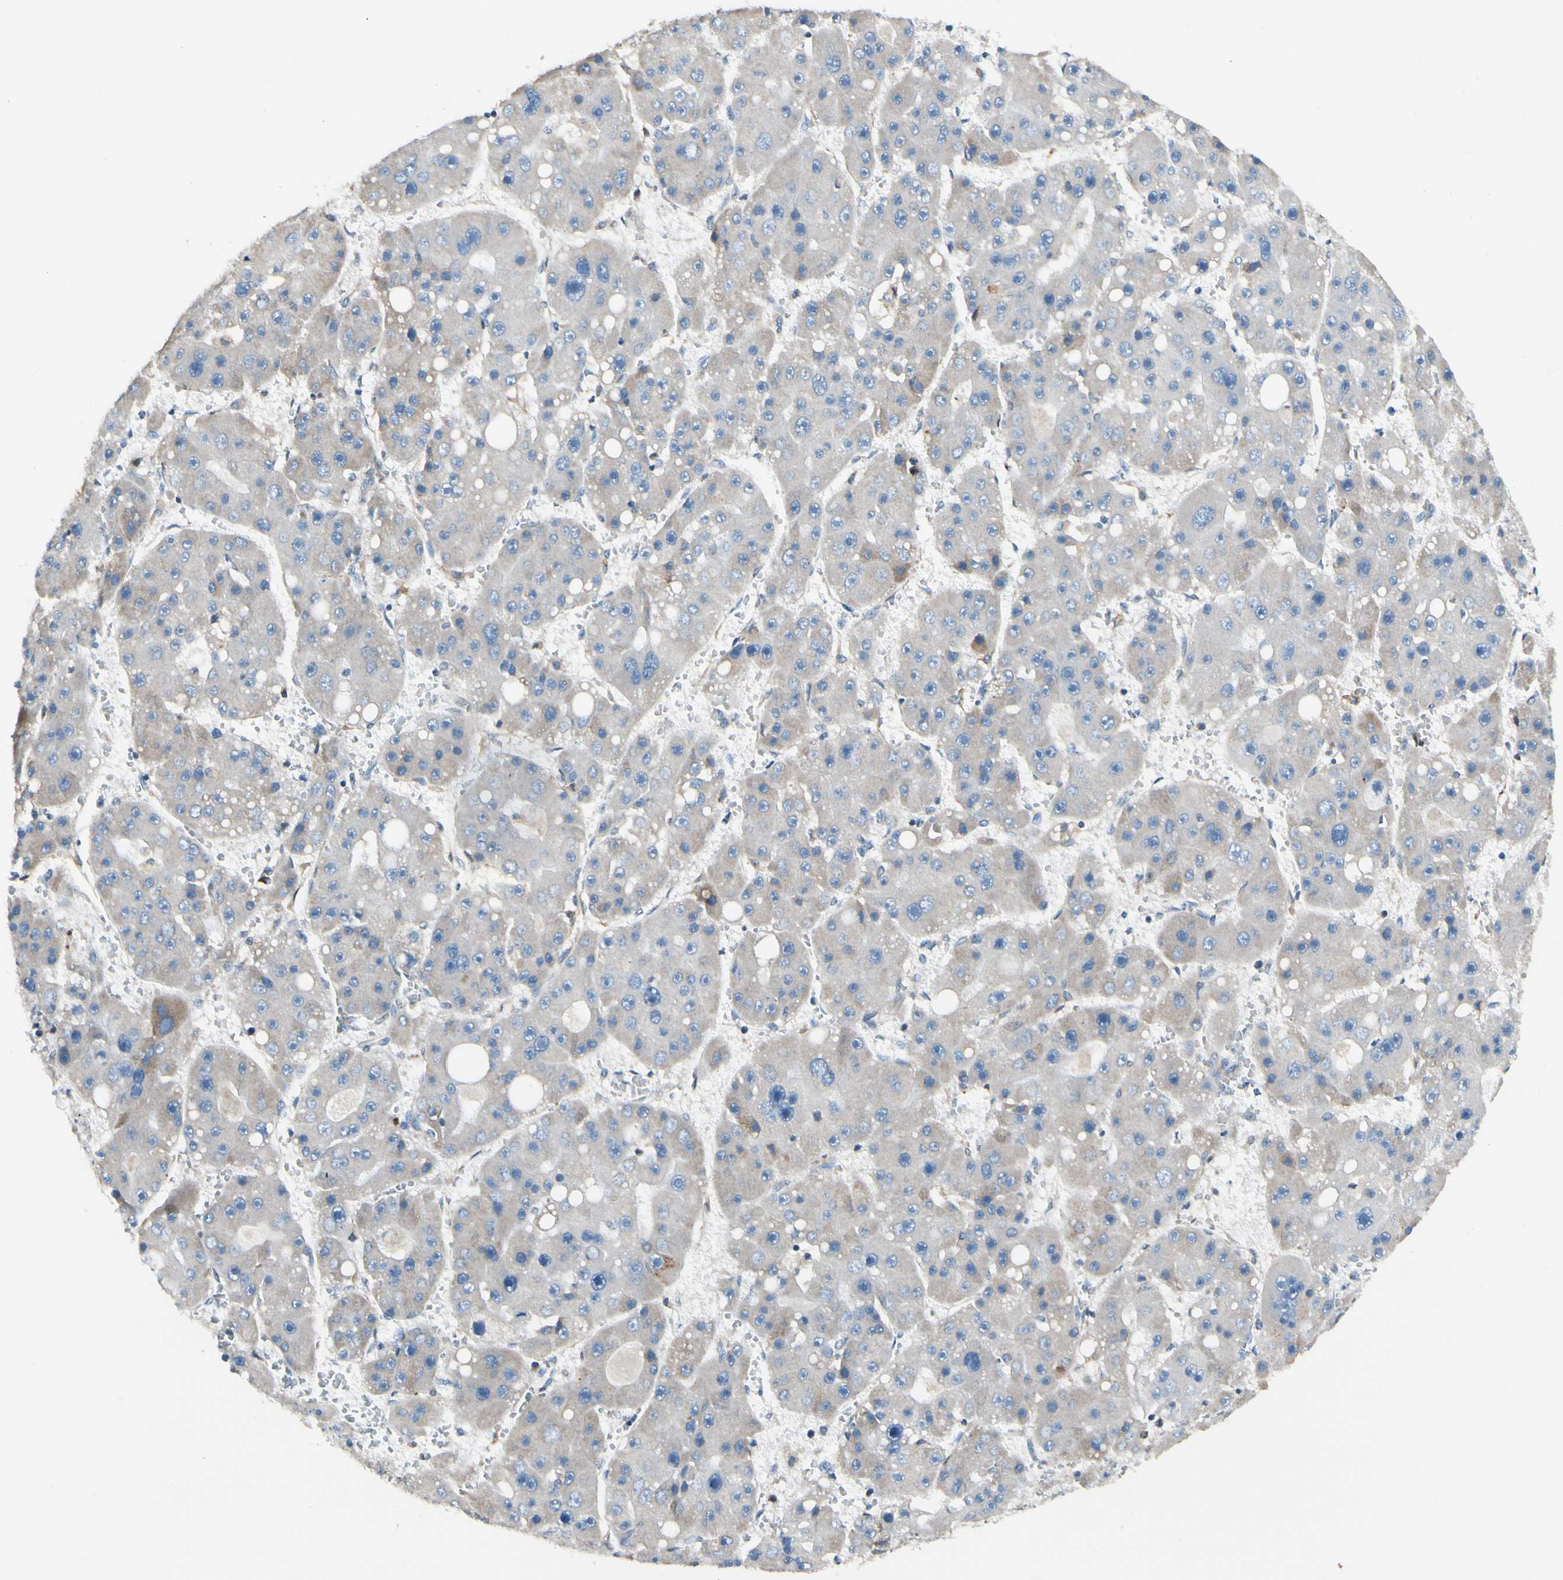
{"staining": {"intensity": "weak", "quantity": ">75%", "location": "cytoplasmic/membranous"}, "tissue": "liver cancer", "cell_type": "Tumor cells", "image_type": "cancer", "snomed": [{"axis": "morphology", "description": "Carcinoma, Hepatocellular, NOS"}, {"axis": "topography", "description": "Liver"}], "caption": "Immunohistochemistry photomicrograph of neoplastic tissue: human hepatocellular carcinoma (liver) stained using immunohistochemistry (IHC) reveals low levels of weak protein expression localized specifically in the cytoplasmic/membranous of tumor cells, appearing as a cytoplasmic/membranous brown color.", "gene": "MRPL9", "patient": {"sex": "female", "age": 61}}